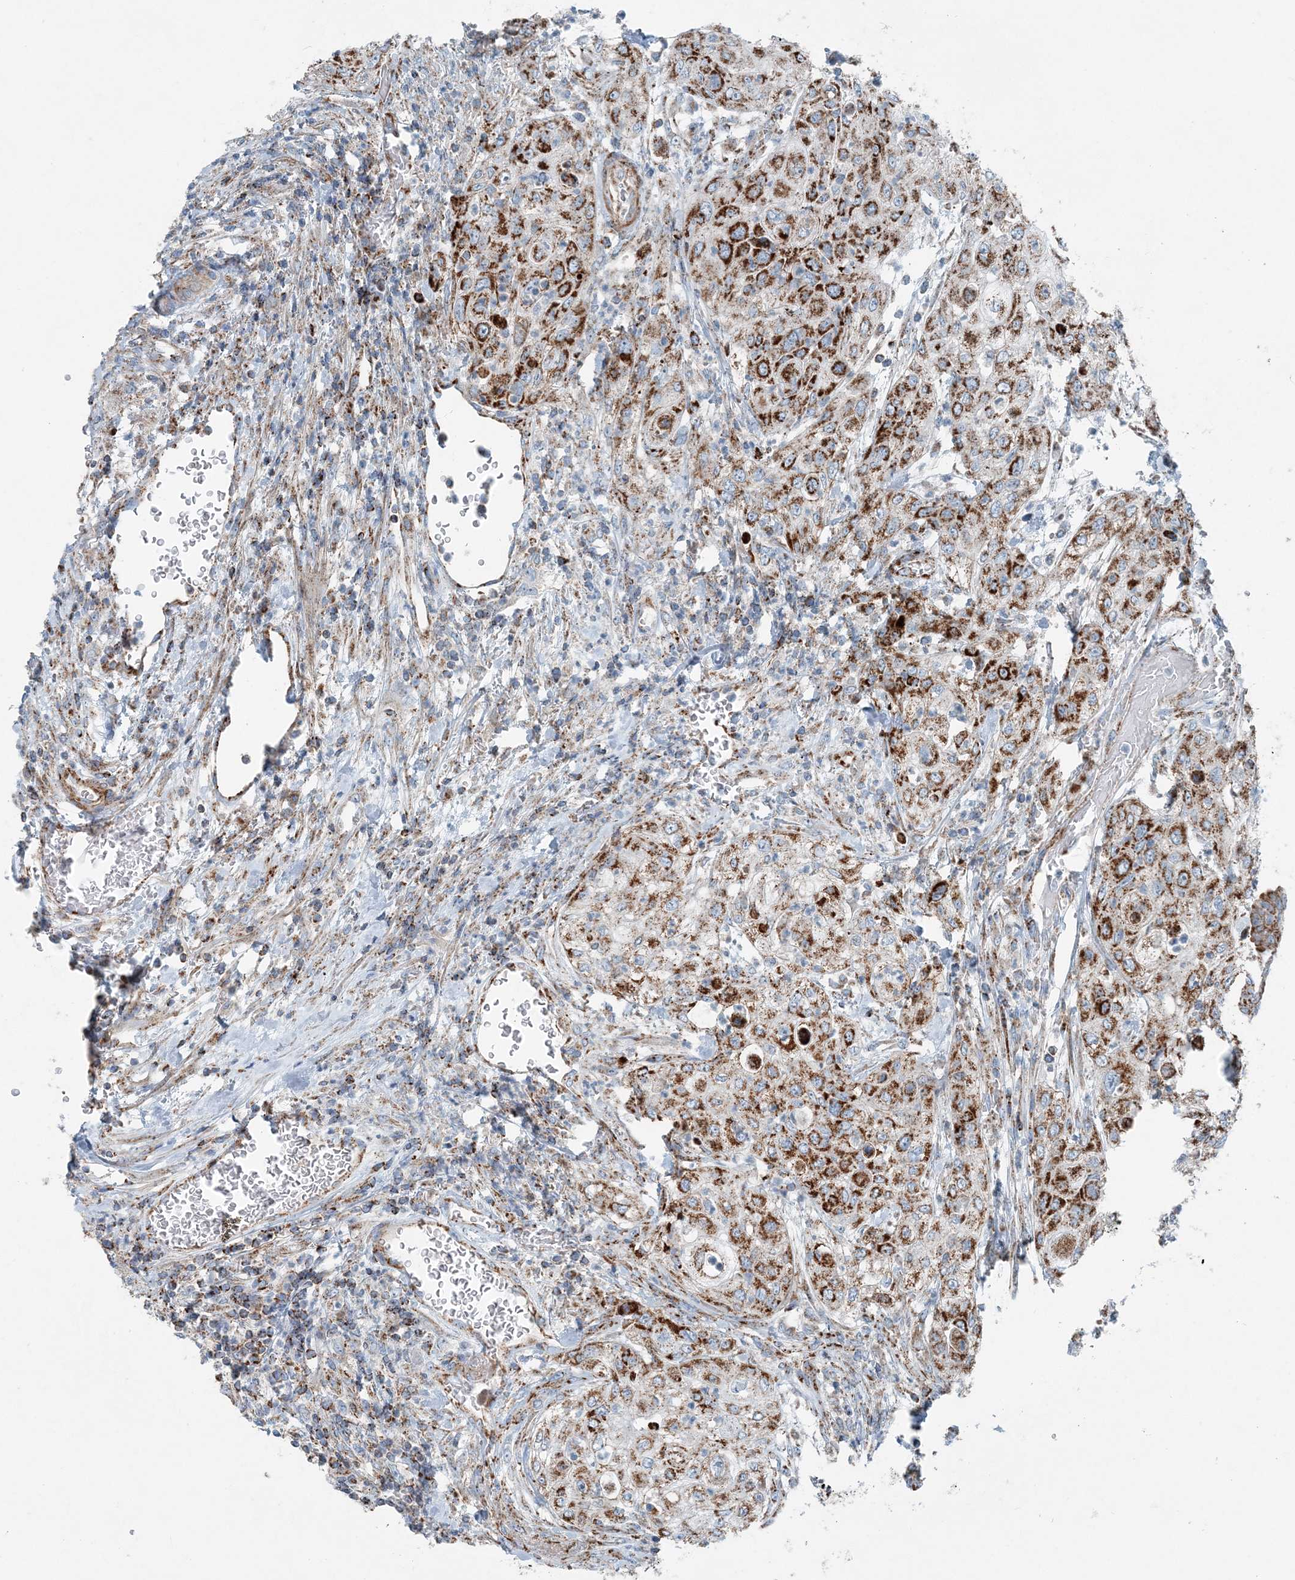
{"staining": {"intensity": "strong", "quantity": ">75%", "location": "cytoplasmic/membranous"}, "tissue": "urothelial cancer", "cell_type": "Tumor cells", "image_type": "cancer", "snomed": [{"axis": "morphology", "description": "Urothelial carcinoma, High grade"}, {"axis": "topography", "description": "Urinary bladder"}], "caption": "Protein analysis of urothelial carcinoma (high-grade) tissue reveals strong cytoplasmic/membranous expression in approximately >75% of tumor cells. (Stains: DAB (3,3'-diaminobenzidine) in brown, nuclei in blue, Microscopy: brightfield microscopy at high magnification).", "gene": "INTU", "patient": {"sex": "female", "age": 79}}